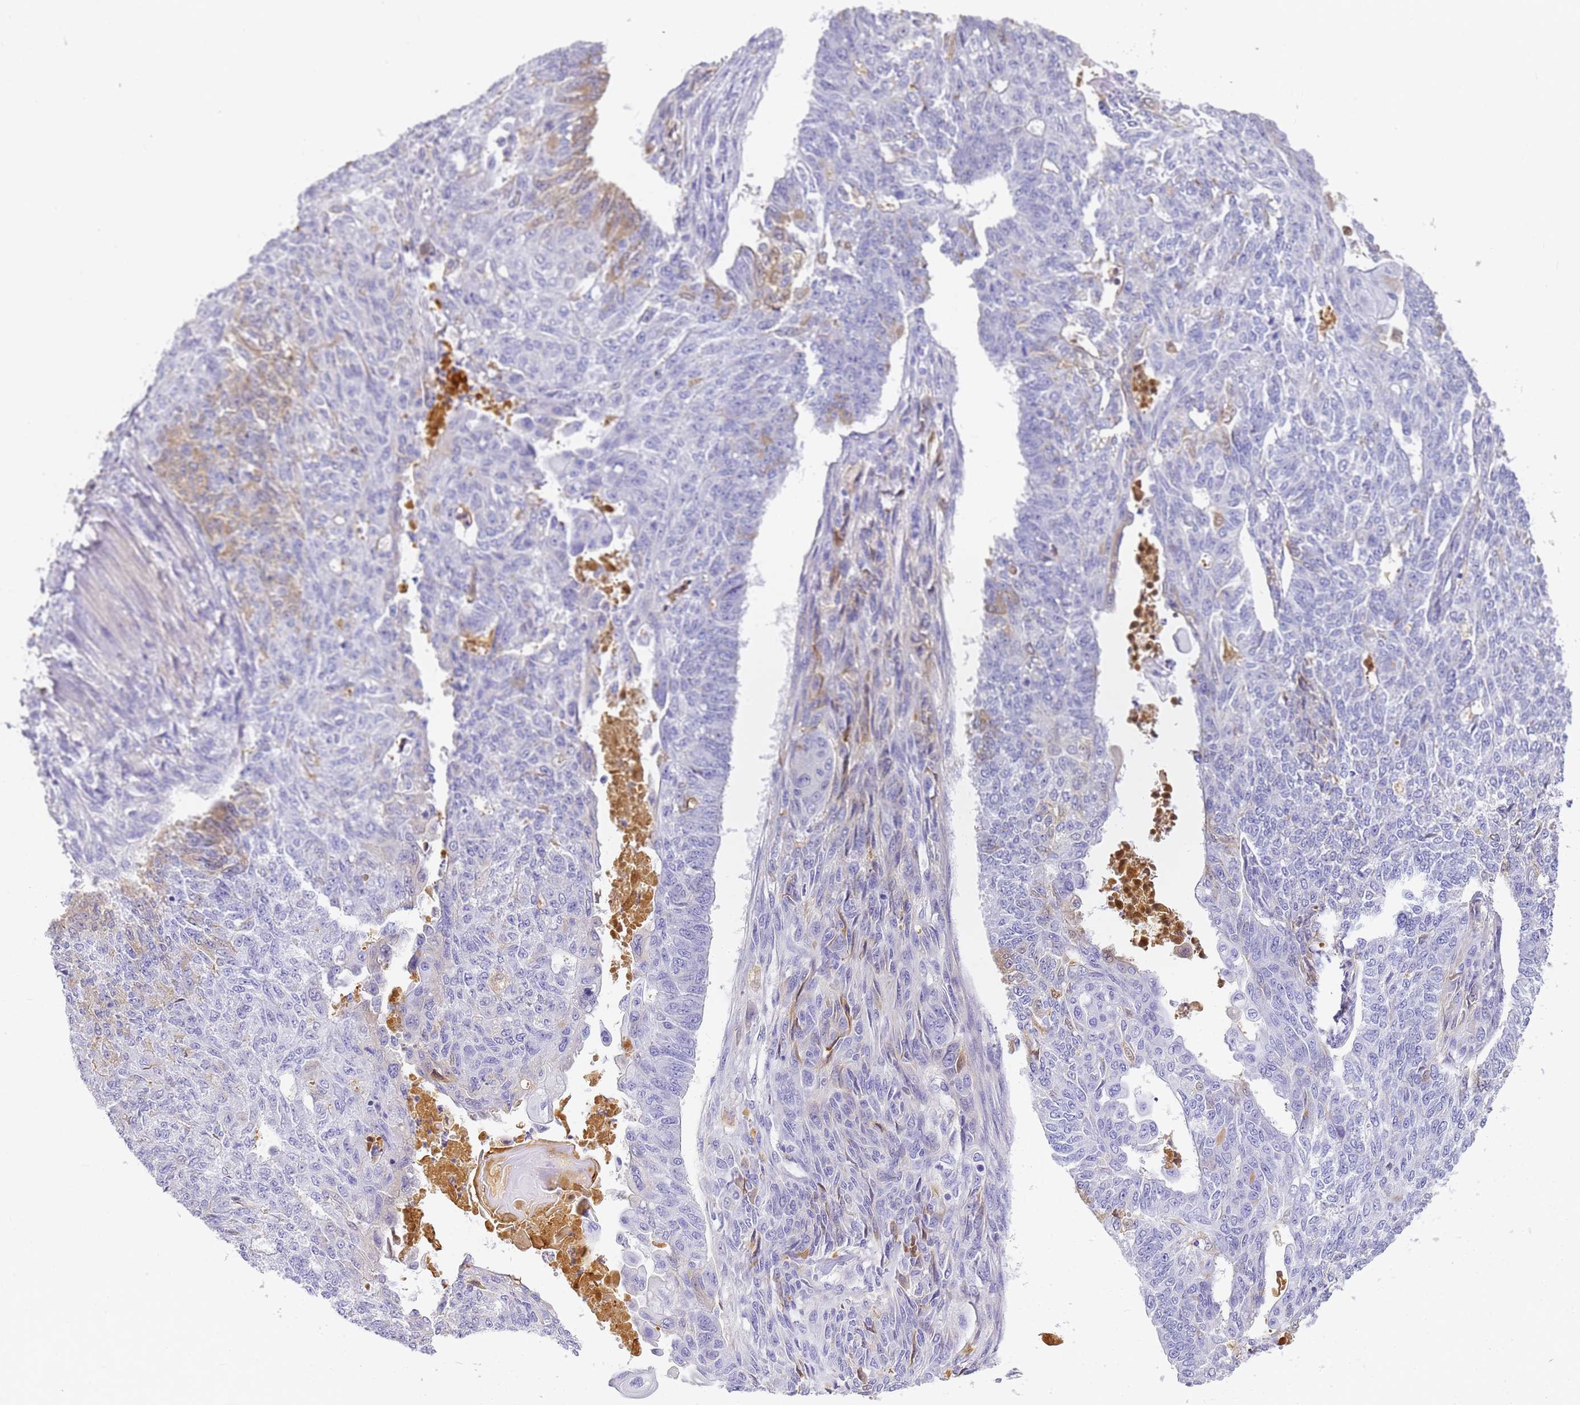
{"staining": {"intensity": "weak", "quantity": "<25%", "location": "cytoplasmic/membranous"}, "tissue": "endometrial cancer", "cell_type": "Tumor cells", "image_type": "cancer", "snomed": [{"axis": "morphology", "description": "Adenocarcinoma, NOS"}, {"axis": "topography", "description": "Endometrium"}], "caption": "A high-resolution micrograph shows immunohistochemistry staining of endometrial adenocarcinoma, which shows no significant expression in tumor cells.", "gene": "CFHR2", "patient": {"sex": "female", "age": 32}}